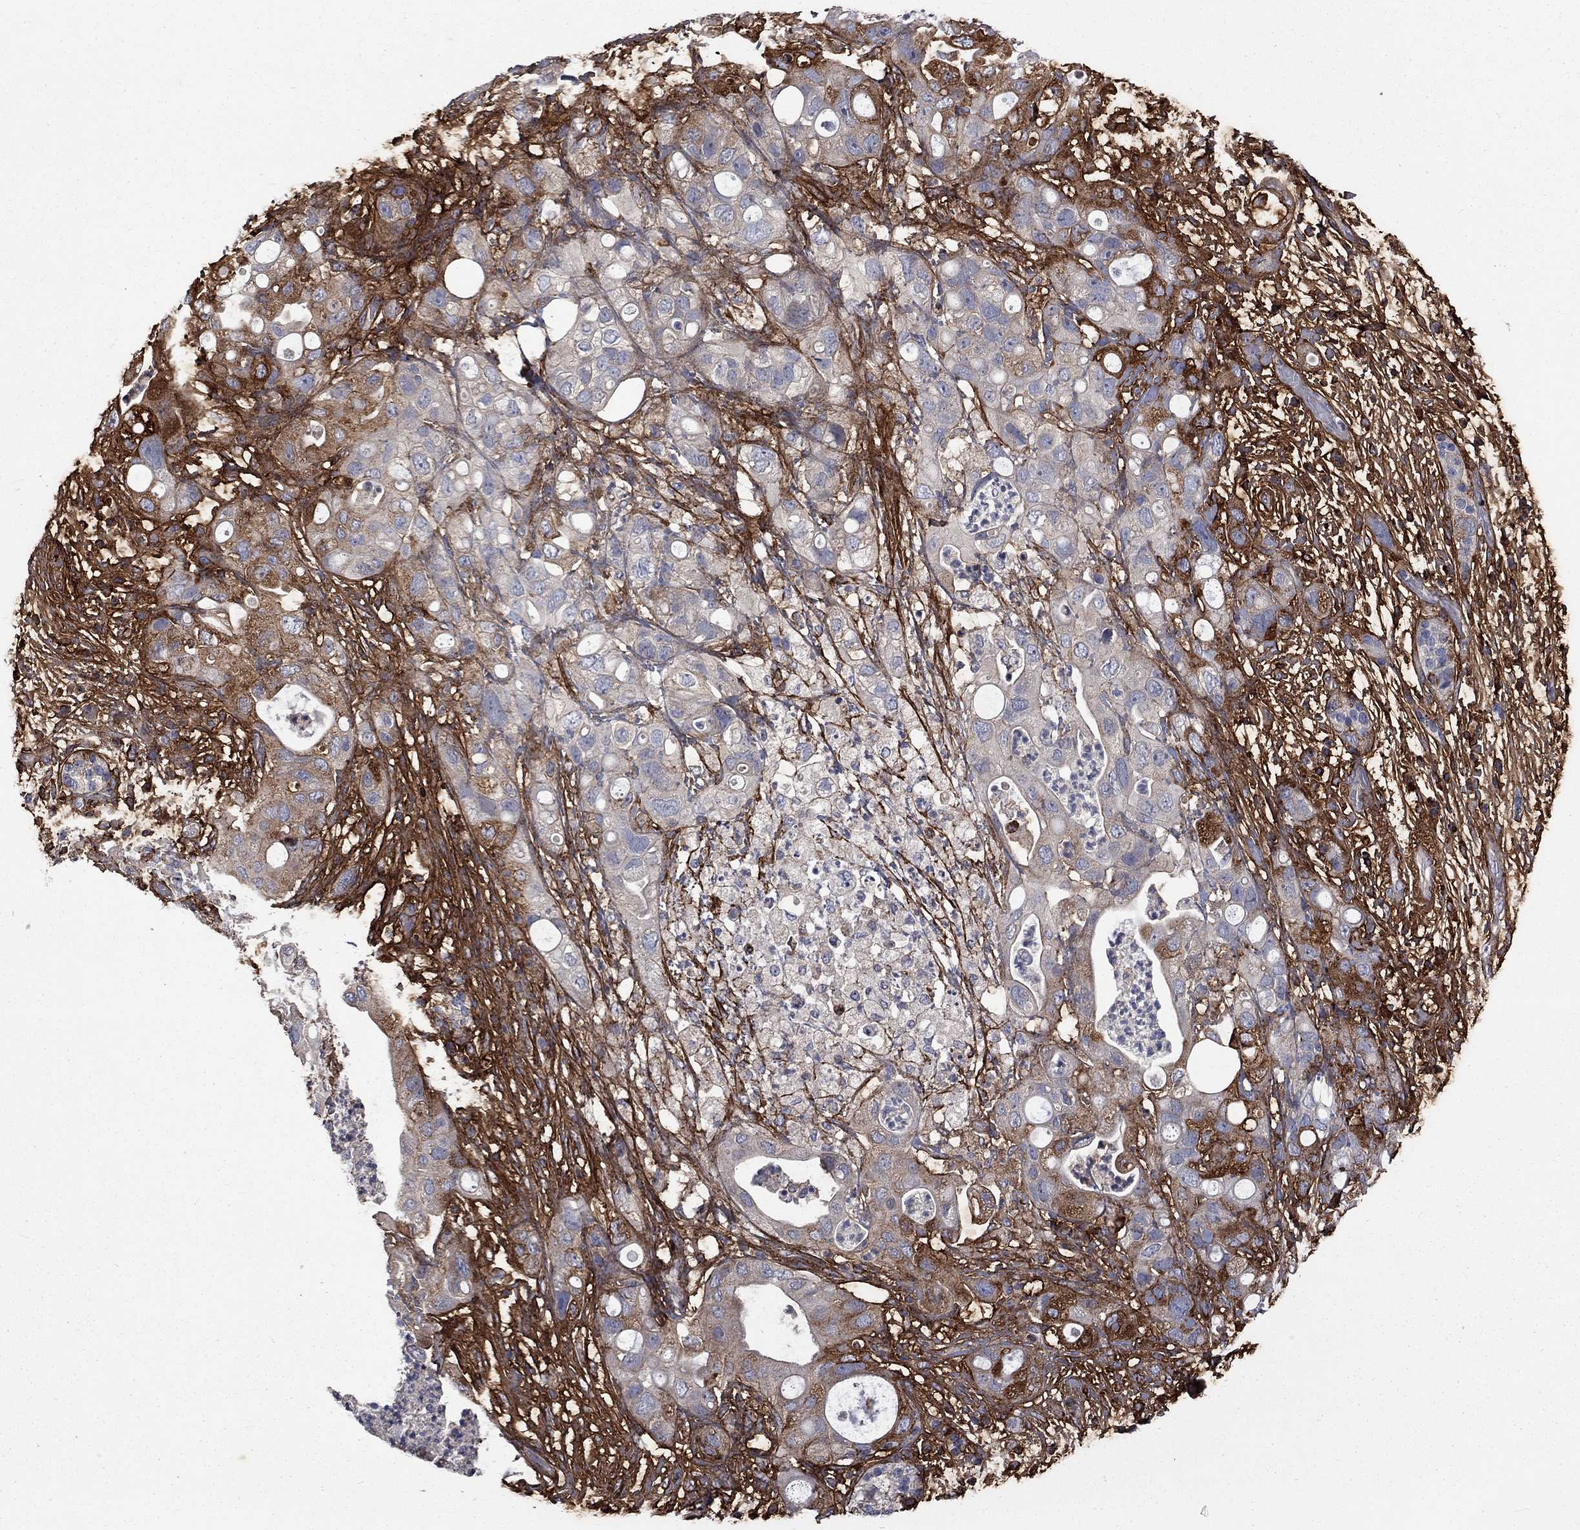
{"staining": {"intensity": "negative", "quantity": "none", "location": "none"}, "tissue": "pancreatic cancer", "cell_type": "Tumor cells", "image_type": "cancer", "snomed": [{"axis": "morphology", "description": "Adenocarcinoma, NOS"}, {"axis": "topography", "description": "Pancreas"}], "caption": "Immunohistochemistry (IHC) of adenocarcinoma (pancreatic) shows no staining in tumor cells.", "gene": "VCAN", "patient": {"sex": "female", "age": 72}}